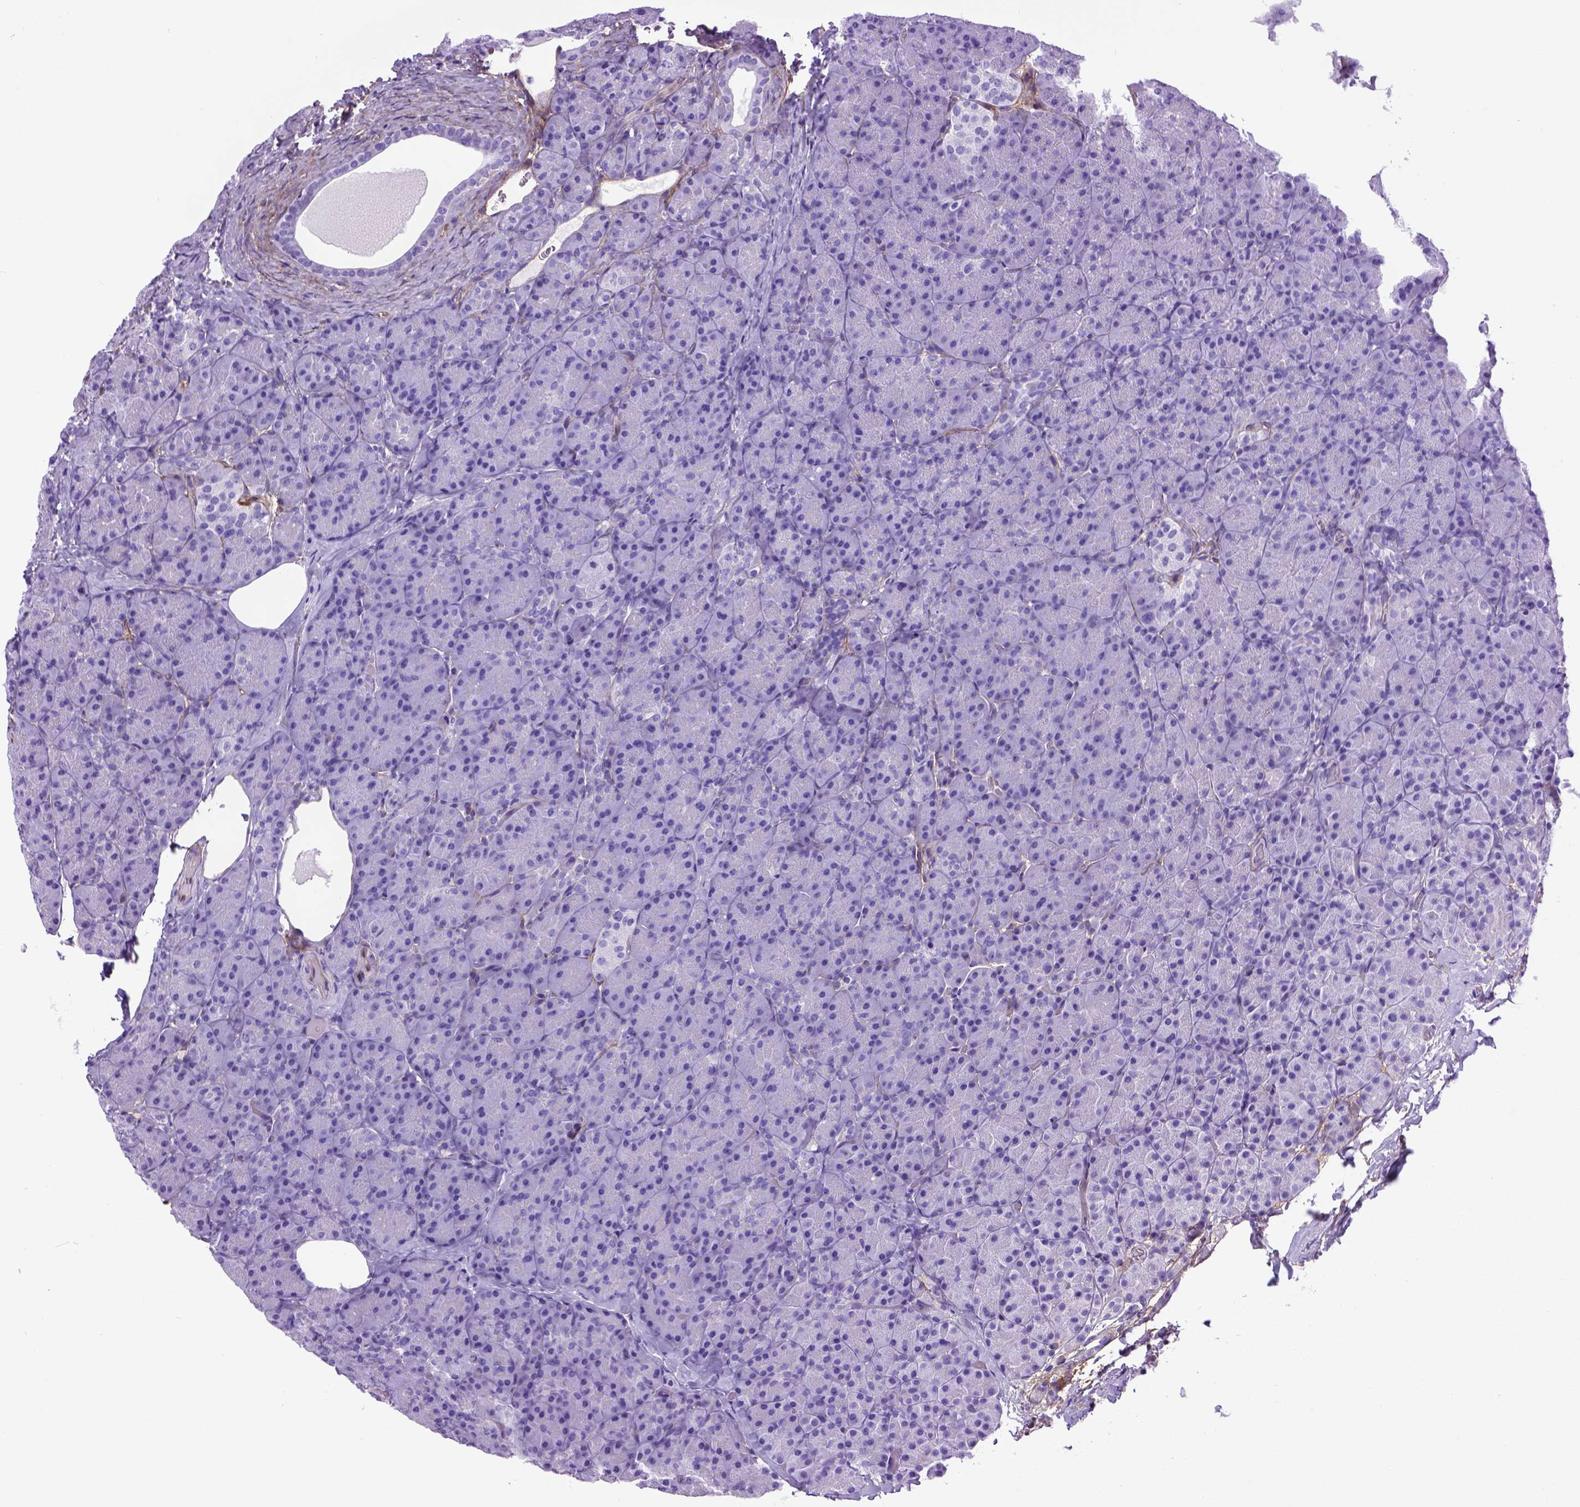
{"staining": {"intensity": "negative", "quantity": "none", "location": "none"}, "tissue": "pancreas", "cell_type": "Exocrine glandular cells", "image_type": "normal", "snomed": [{"axis": "morphology", "description": "Normal tissue, NOS"}, {"axis": "topography", "description": "Pancreas"}], "caption": "Immunohistochemical staining of benign pancreas exhibits no significant positivity in exocrine glandular cells. The staining is performed using DAB brown chromogen with nuclei counter-stained in using hematoxylin.", "gene": "ENG", "patient": {"sex": "male", "age": 57}}